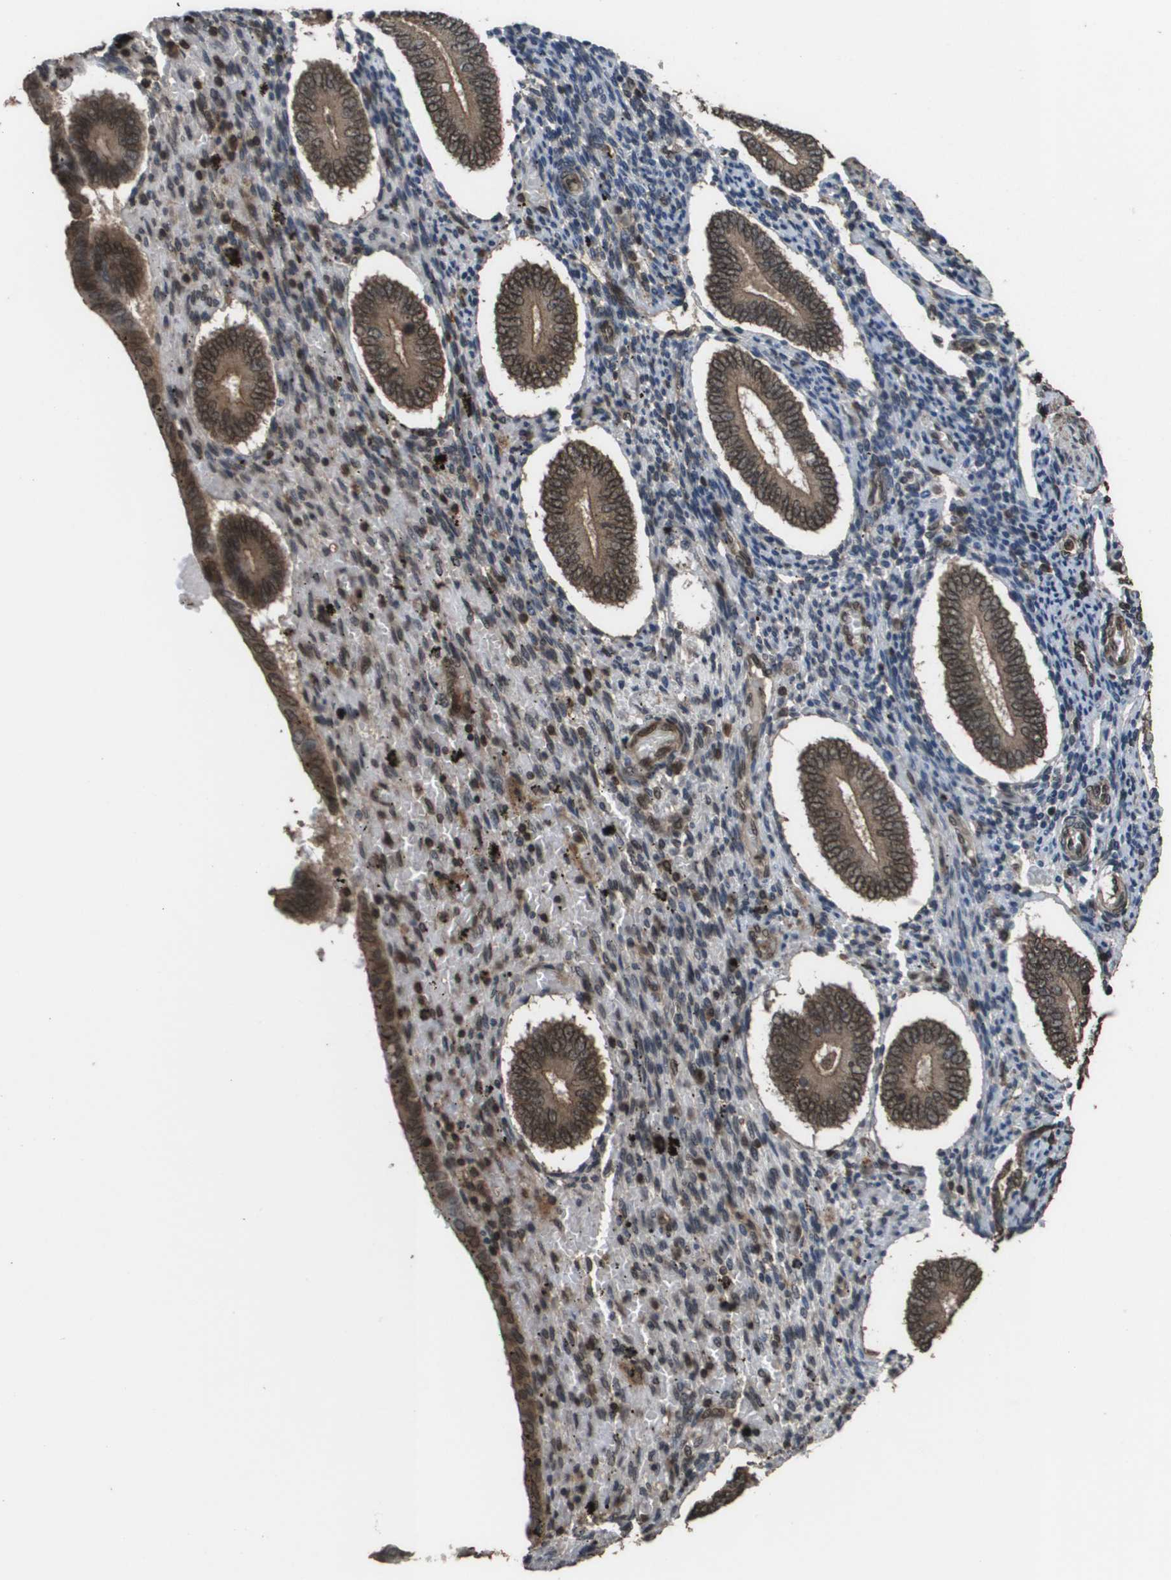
{"staining": {"intensity": "moderate", "quantity": "25%-75%", "location": "nuclear"}, "tissue": "endometrium", "cell_type": "Cells in endometrial stroma", "image_type": "normal", "snomed": [{"axis": "morphology", "description": "Normal tissue, NOS"}, {"axis": "topography", "description": "Endometrium"}], "caption": "A high-resolution histopathology image shows IHC staining of unremarkable endometrium, which reveals moderate nuclear positivity in approximately 25%-75% of cells in endometrial stroma. The staining is performed using DAB (3,3'-diaminobenzidine) brown chromogen to label protein expression. The nuclei are counter-stained blue using hematoxylin.", "gene": "AXIN2", "patient": {"sex": "female", "age": 42}}